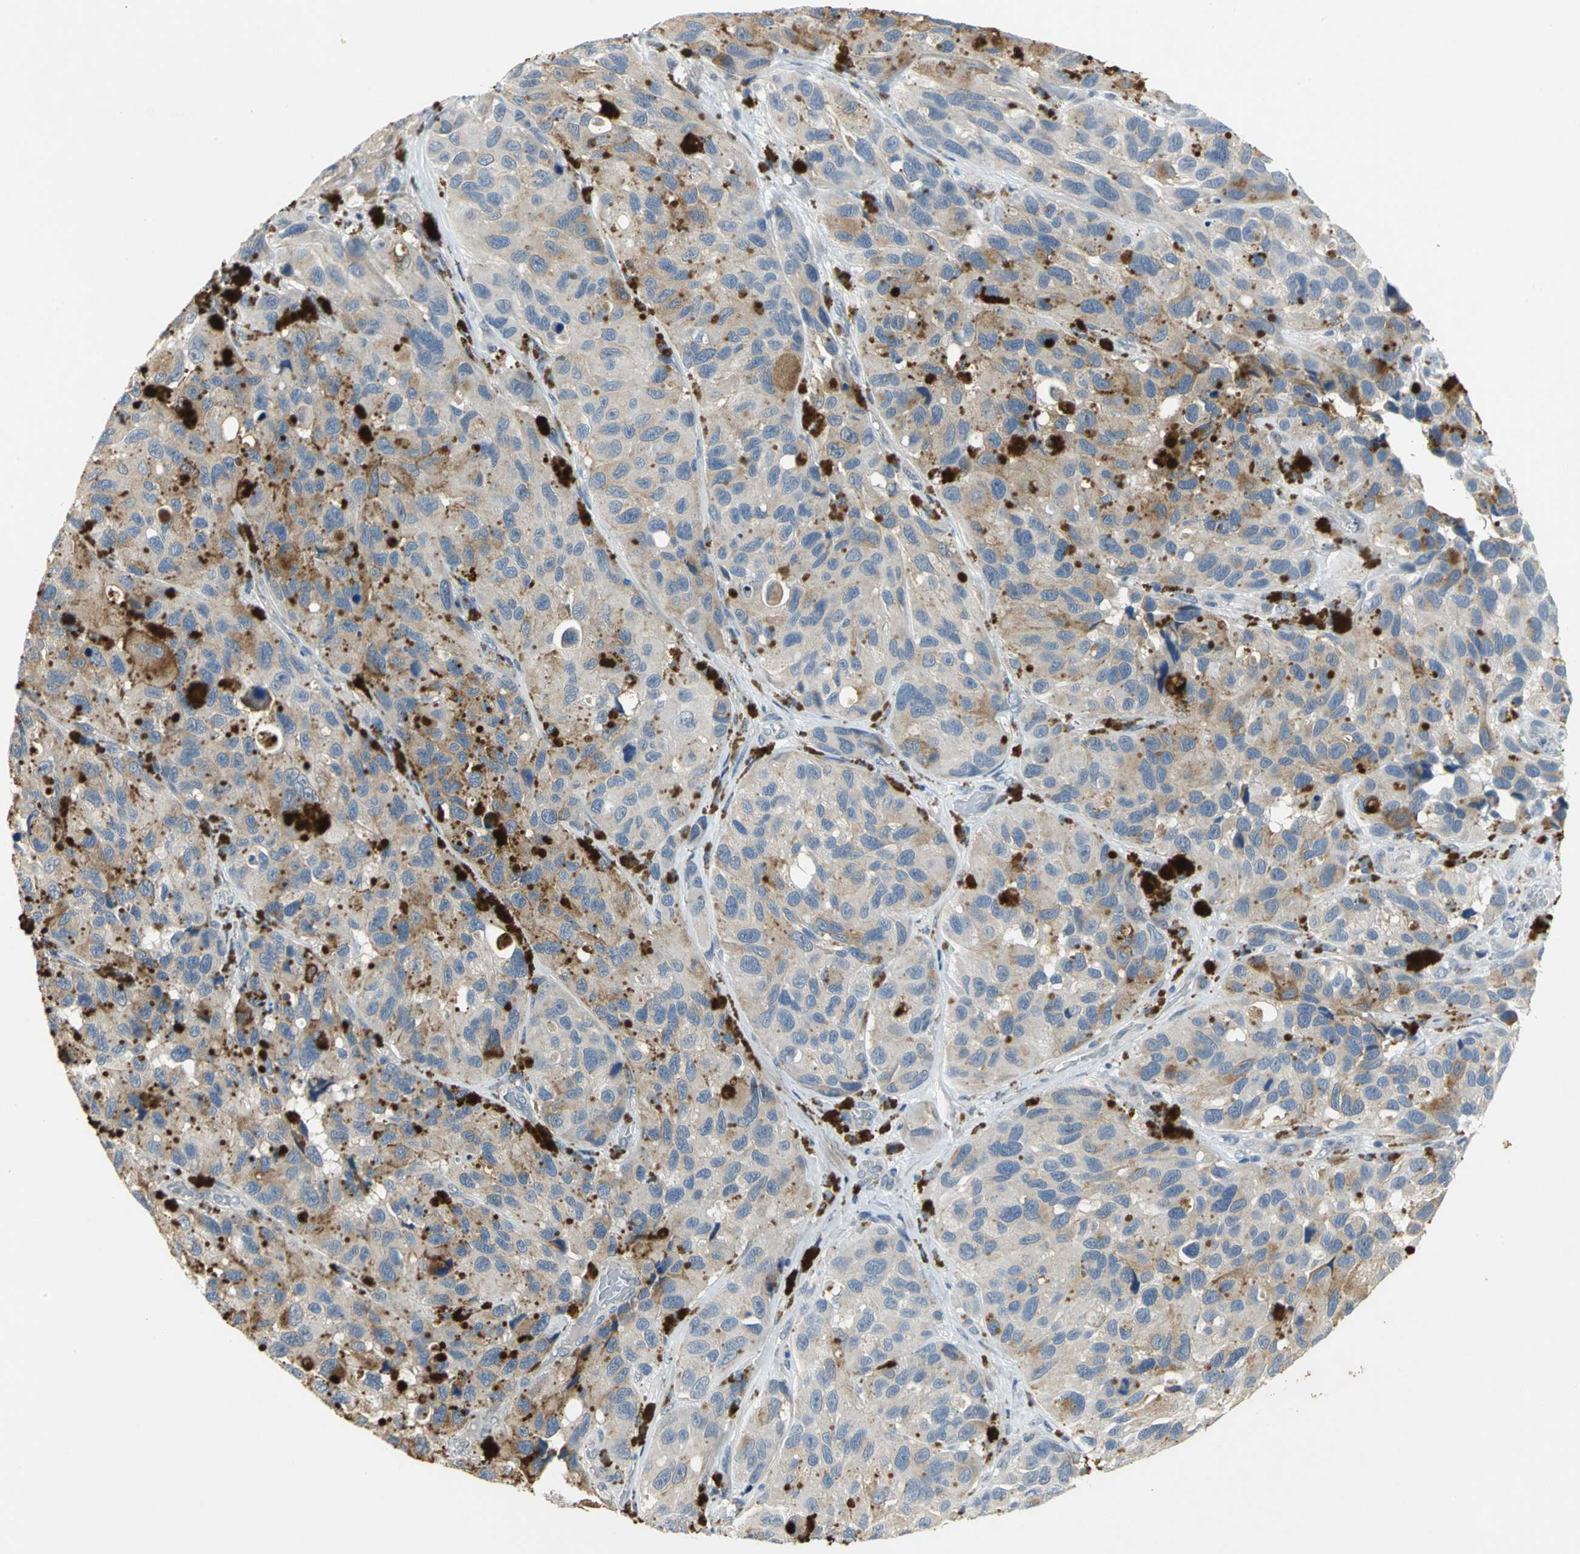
{"staining": {"intensity": "moderate", "quantity": "25%-75%", "location": "cytoplasmic/membranous"}, "tissue": "melanoma", "cell_type": "Tumor cells", "image_type": "cancer", "snomed": [{"axis": "morphology", "description": "Malignant melanoma, NOS"}, {"axis": "topography", "description": "Skin"}], "caption": "The photomicrograph demonstrates staining of malignant melanoma, revealing moderate cytoplasmic/membranous protein positivity (brown color) within tumor cells.", "gene": "IL17RB", "patient": {"sex": "female", "age": 73}}